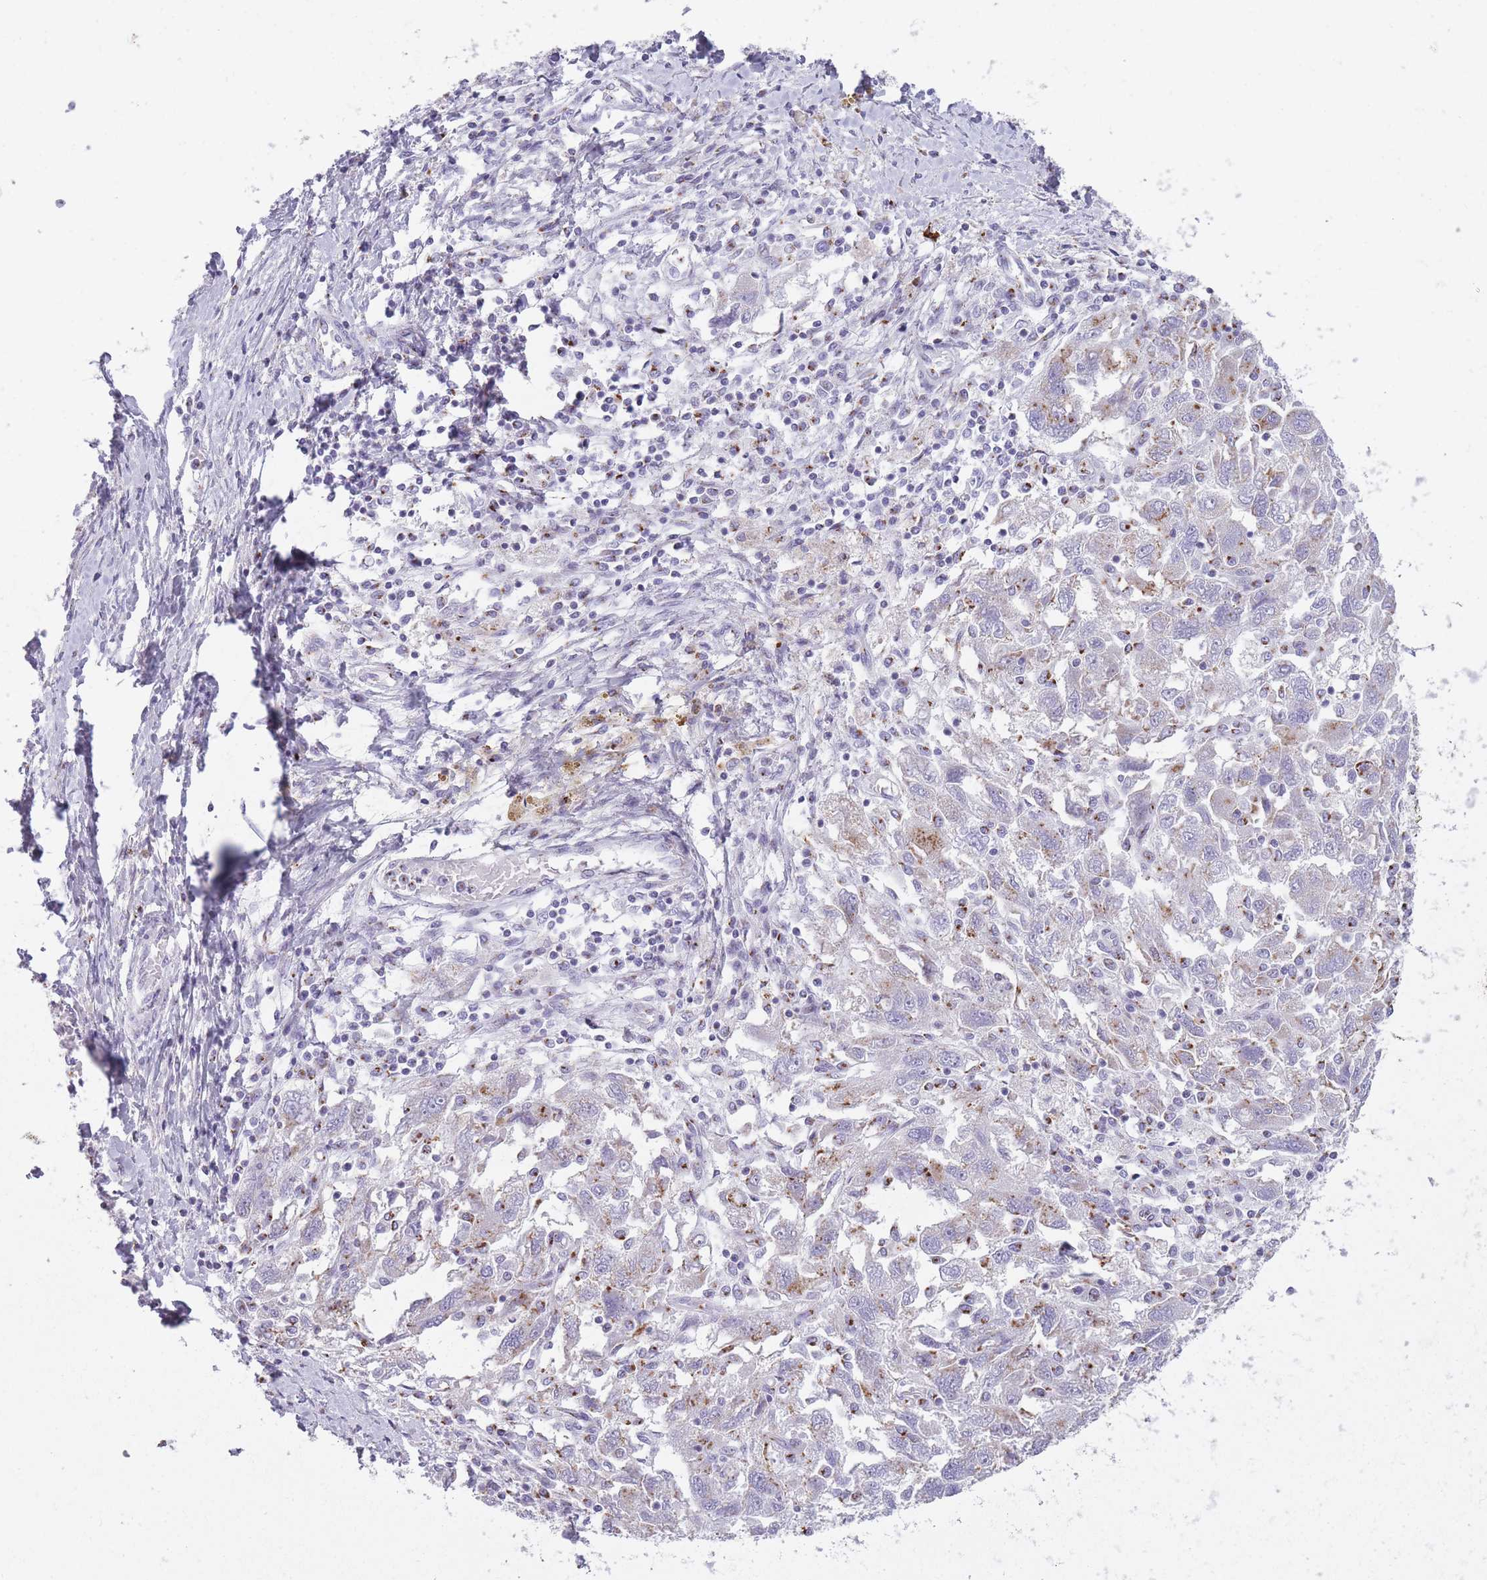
{"staining": {"intensity": "moderate", "quantity": "25%-75%", "location": "cytoplasmic/membranous"}, "tissue": "ovarian cancer", "cell_type": "Tumor cells", "image_type": "cancer", "snomed": [{"axis": "morphology", "description": "Carcinoma, NOS"}, {"axis": "morphology", "description": "Cystadenocarcinoma, serous, NOS"}, {"axis": "topography", "description": "Ovary"}], "caption": "Immunohistochemistry (IHC) of carcinoma (ovarian) shows medium levels of moderate cytoplasmic/membranous staining in about 25%-75% of tumor cells.", "gene": "B4GALT2", "patient": {"sex": "female", "age": 69}}